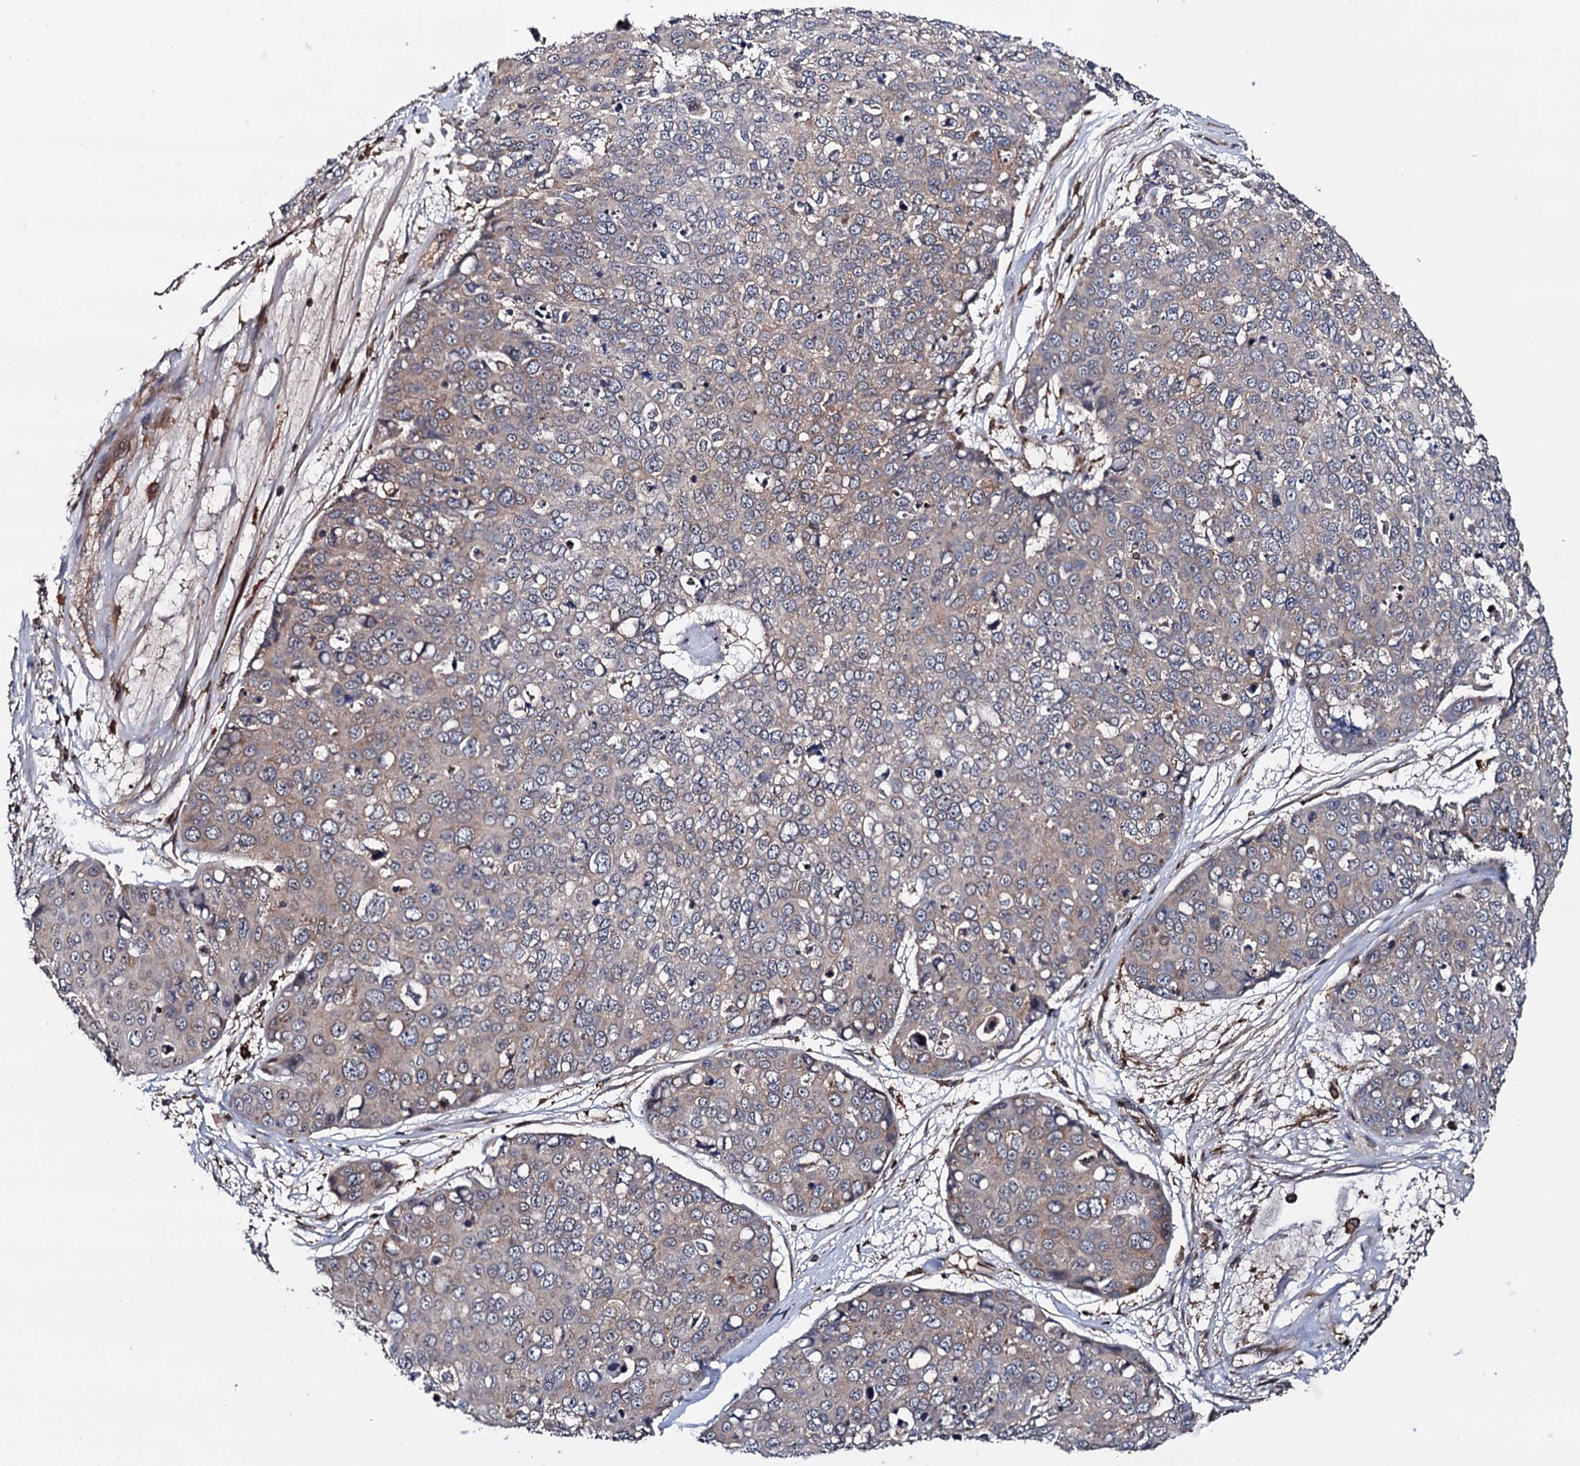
{"staining": {"intensity": "moderate", "quantity": "25%-75%", "location": "cytoplasmic/membranous,nuclear"}, "tissue": "skin cancer", "cell_type": "Tumor cells", "image_type": "cancer", "snomed": [{"axis": "morphology", "description": "Squamous cell carcinoma, NOS"}, {"axis": "topography", "description": "Skin"}], "caption": "The image shows immunohistochemical staining of skin cancer (squamous cell carcinoma). There is moderate cytoplasmic/membranous and nuclear expression is seen in approximately 25%-75% of tumor cells. The staining was performed using DAB (3,3'-diaminobenzidine) to visualize the protein expression in brown, while the nuclei were stained in blue with hematoxylin (Magnification: 20x).", "gene": "BORA", "patient": {"sex": "female", "age": 44}}